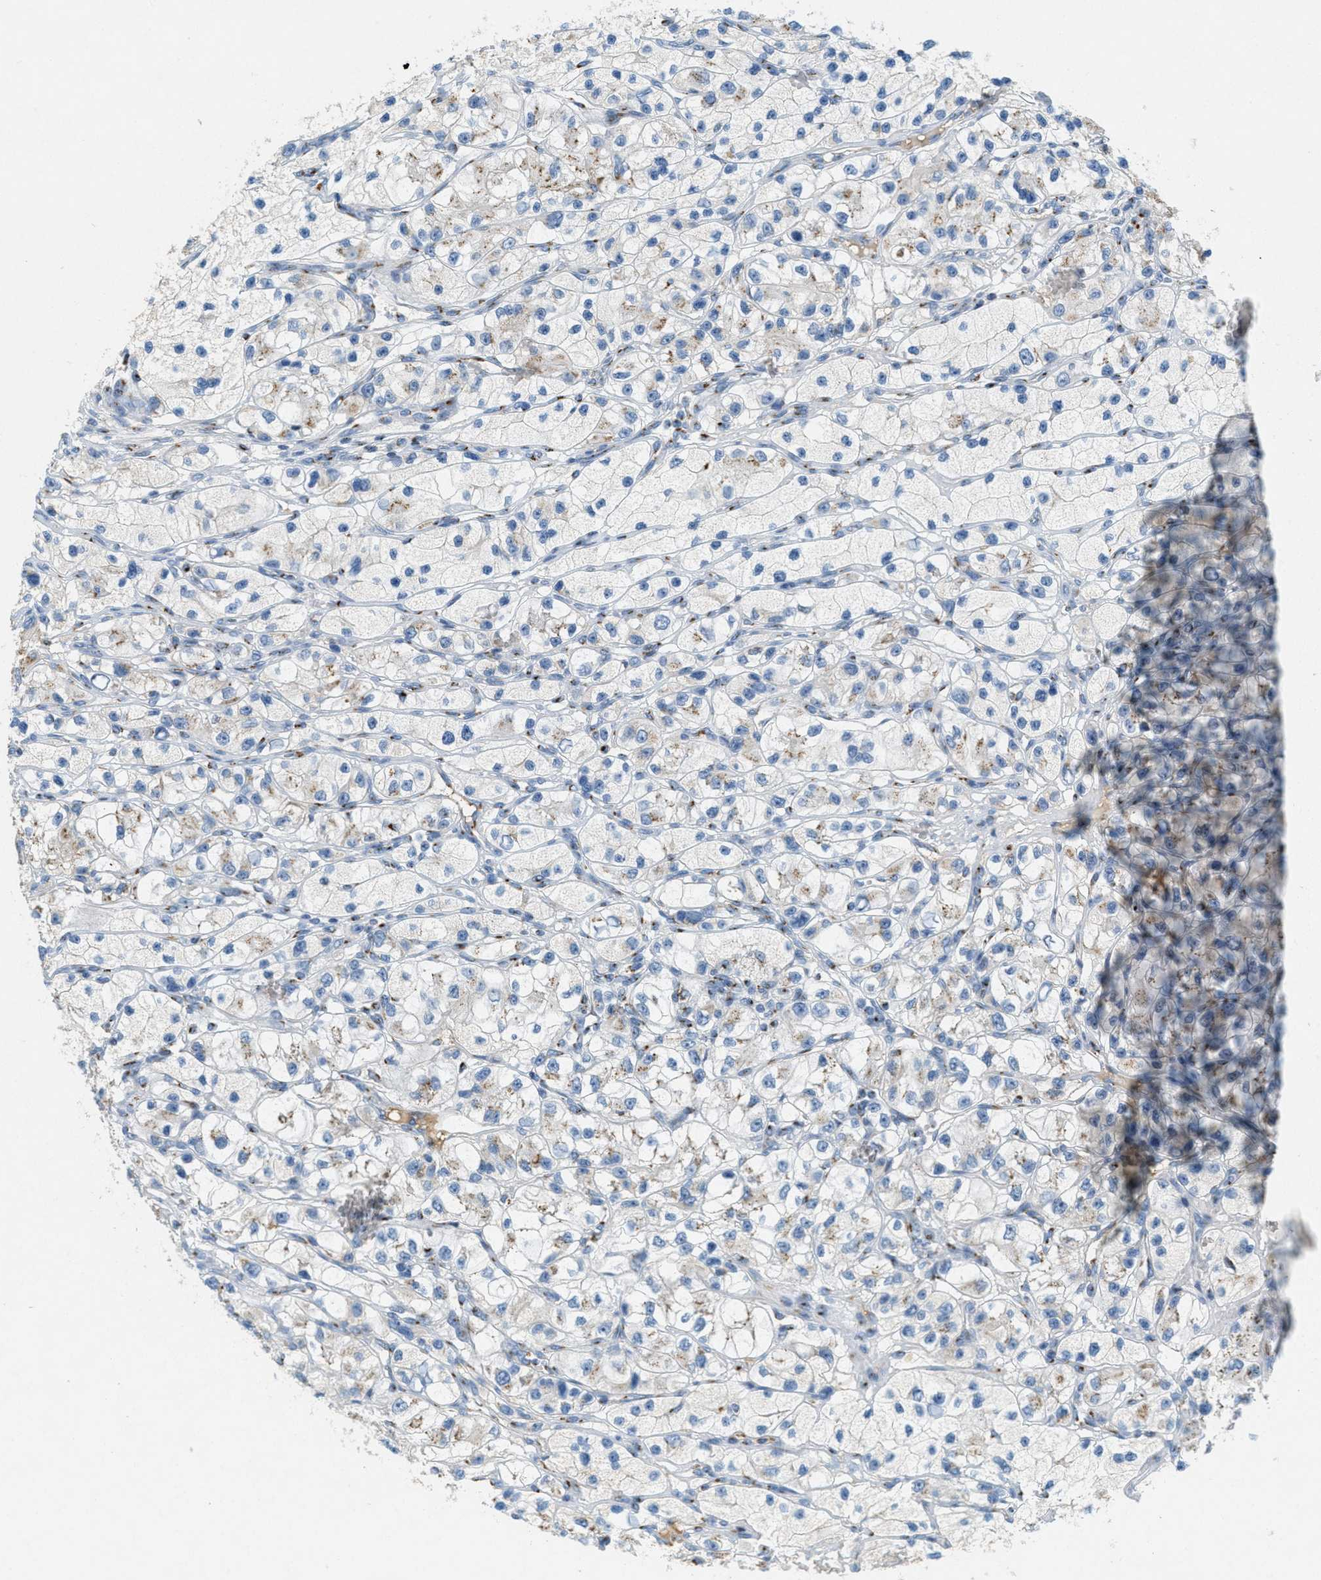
{"staining": {"intensity": "moderate", "quantity": "<25%", "location": "cytoplasmic/membranous"}, "tissue": "renal cancer", "cell_type": "Tumor cells", "image_type": "cancer", "snomed": [{"axis": "morphology", "description": "Adenocarcinoma, NOS"}, {"axis": "topography", "description": "Kidney"}], "caption": "Protein staining shows moderate cytoplasmic/membranous staining in about <25% of tumor cells in renal cancer.", "gene": "ENTPD4", "patient": {"sex": "female", "age": 57}}